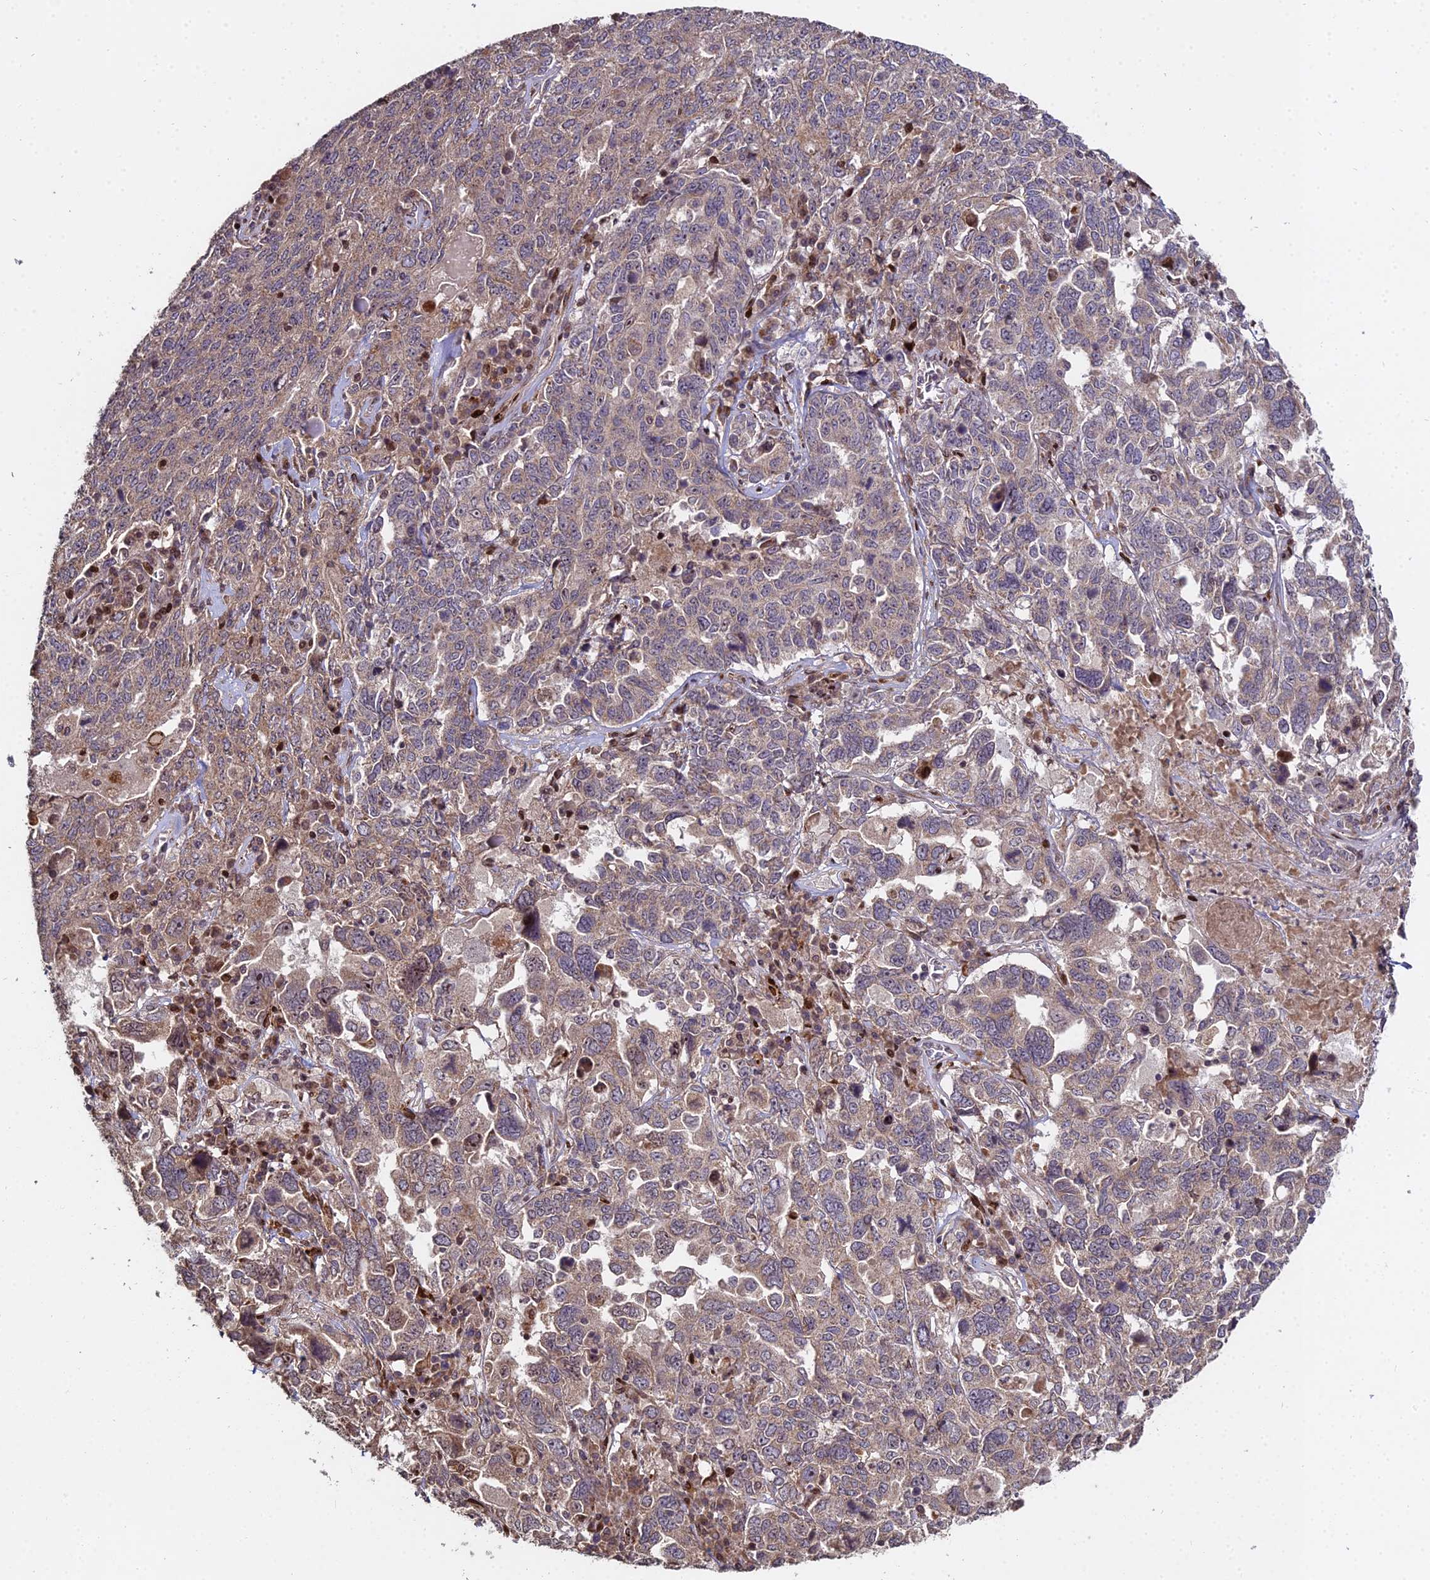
{"staining": {"intensity": "moderate", "quantity": ">75%", "location": "cytoplasmic/membranous"}, "tissue": "ovarian cancer", "cell_type": "Tumor cells", "image_type": "cancer", "snomed": [{"axis": "morphology", "description": "Carcinoma, endometroid"}, {"axis": "topography", "description": "Ovary"}], "caption": "Brown immunohistochemical staining in human endometroid carcinoma (ovarian) demonstrates moderate cytoplasmic/membranous expression in about >75% of tumor cells.", "gene": "RBMS2", "patient": {"sex": "female", "age": 62}}